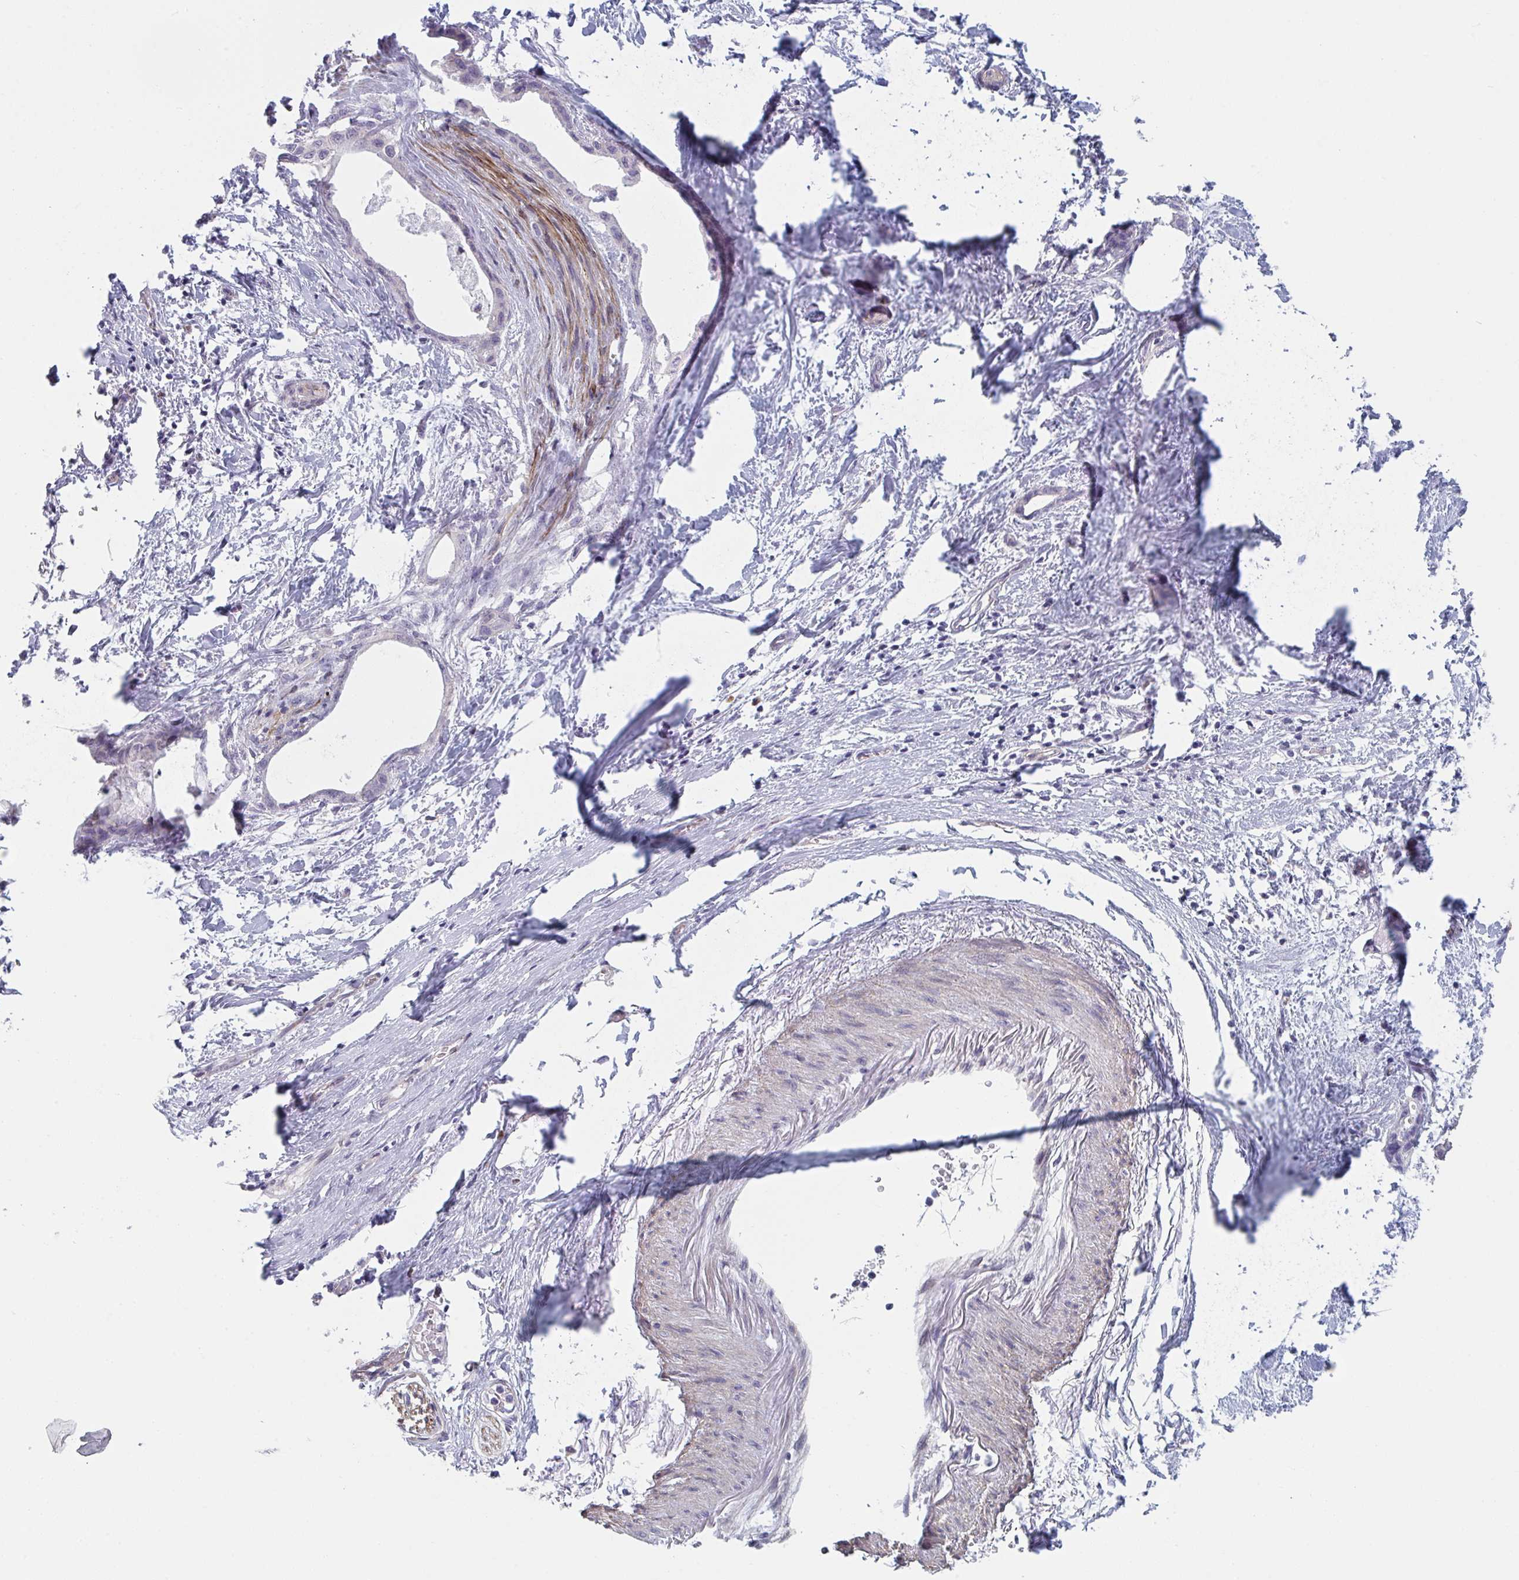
{"staining": {"intensity": "negative", "quantity": "none", "location": "none"}, "tissue": "stomach cancer", "cell_type": "Tumor cells", "image_type": "cancer", "snomed": [{"axis": "morphology", "description": "Adenocarcinoma, NOS"}, {"axis": "topography", "description": "Stomach, upper"}], "caption": "There is no significant expression in tumor cells of stomach cancer (adenocarcinoma). (DAB IHC with hematoxylin counter stain).", "gene": "TNFSF10", "patient": {"sex": "male", "age": 62}}